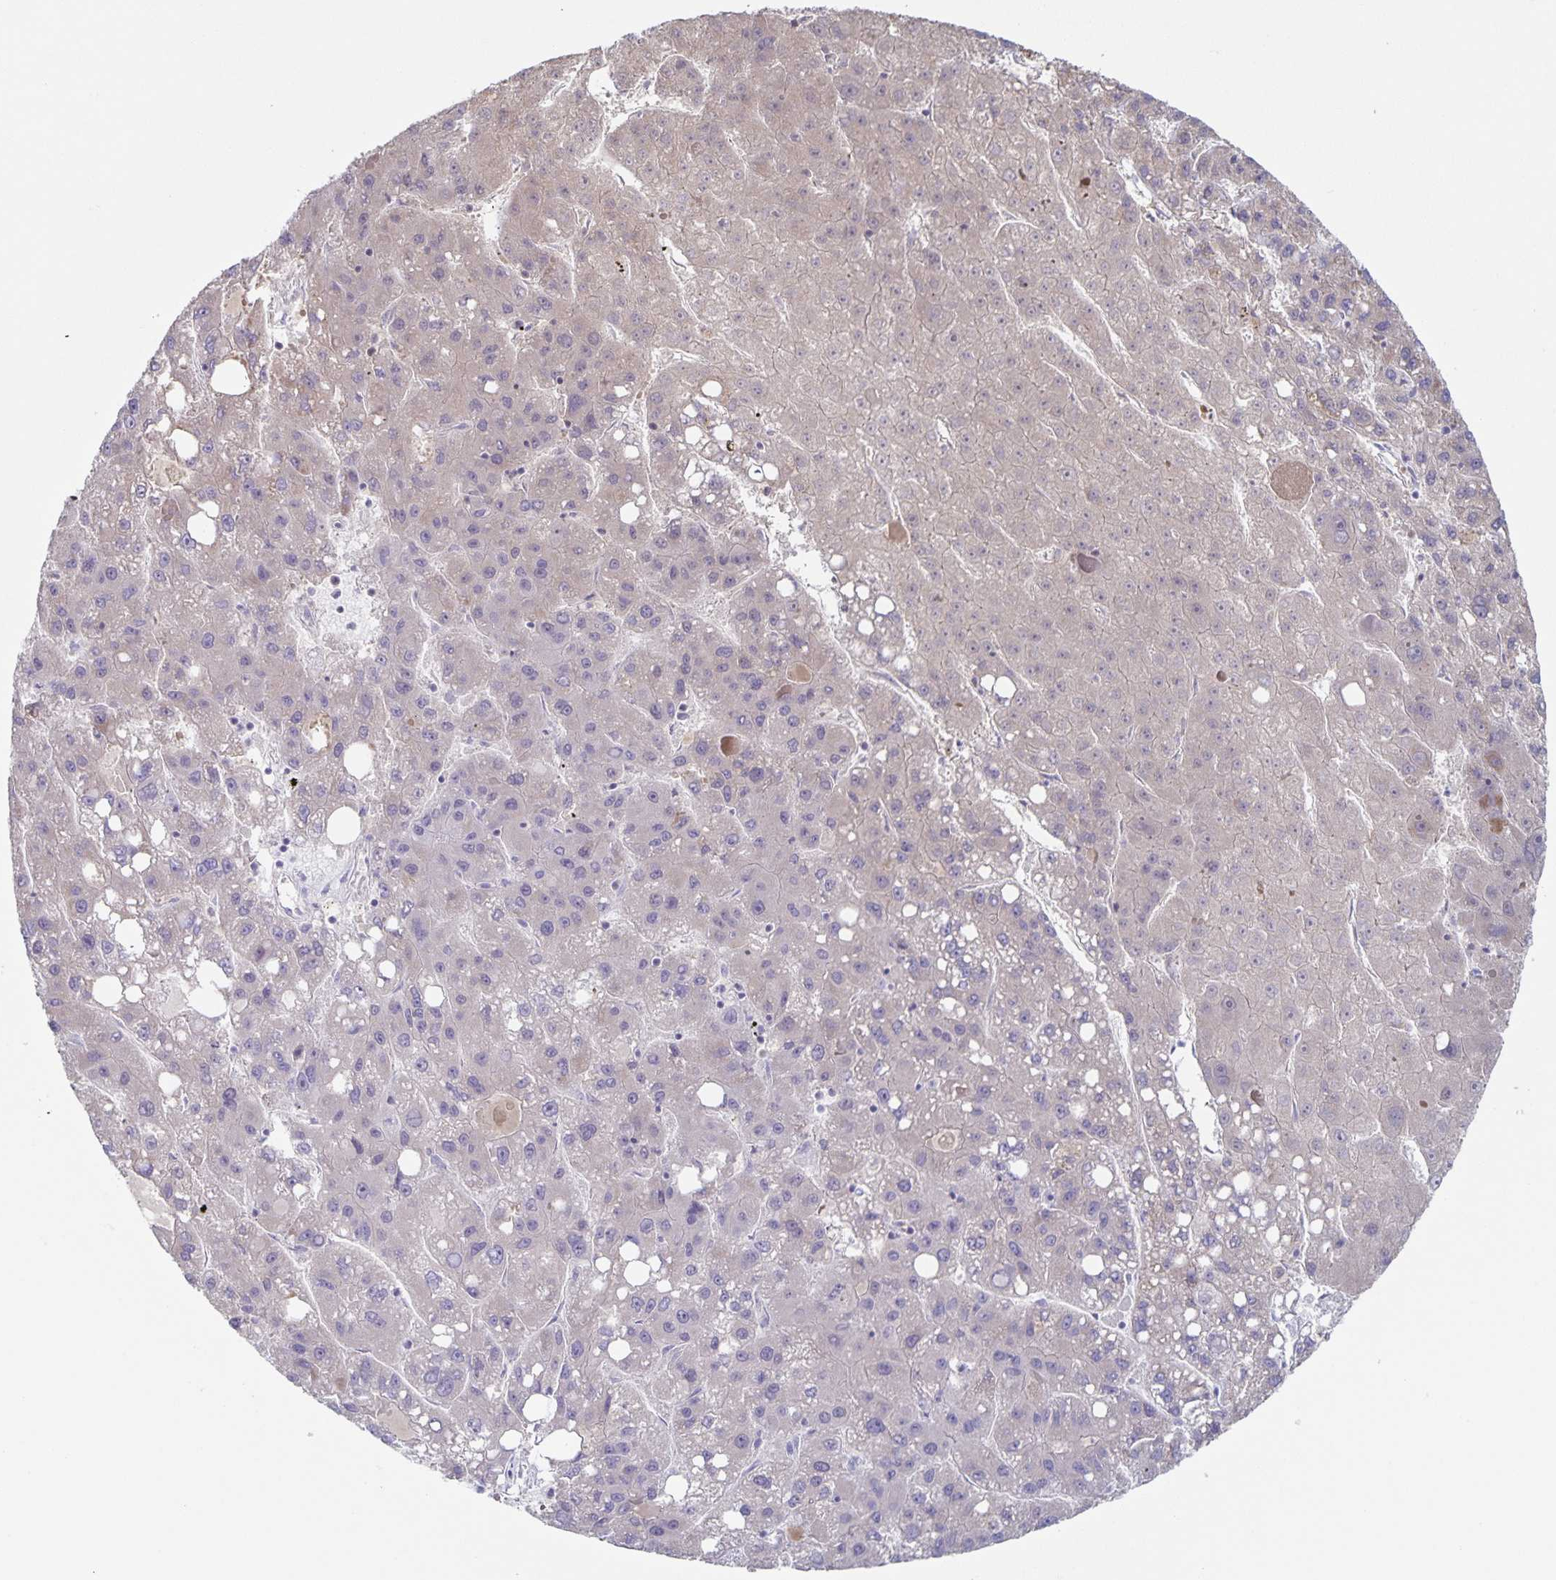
{"staining": {"intensity": "negative", "quantity": "none", "location": "none"}, "tissue": "liver cancer", "cell_type": "Tumor cells", "image_type": "cancer", "snomed": [{"axis": "morphology", "description": "Carcinoma, Hepatocellular, NOS"}, {"axis": "topography", "description": "Liver"}], "caption": "This is an IHC image of hepatocellular carcinoma (liver). There is no positivity in tumor cells.", "gene": "RPL36A", "patient": {"sex": "female", "age": 82}}